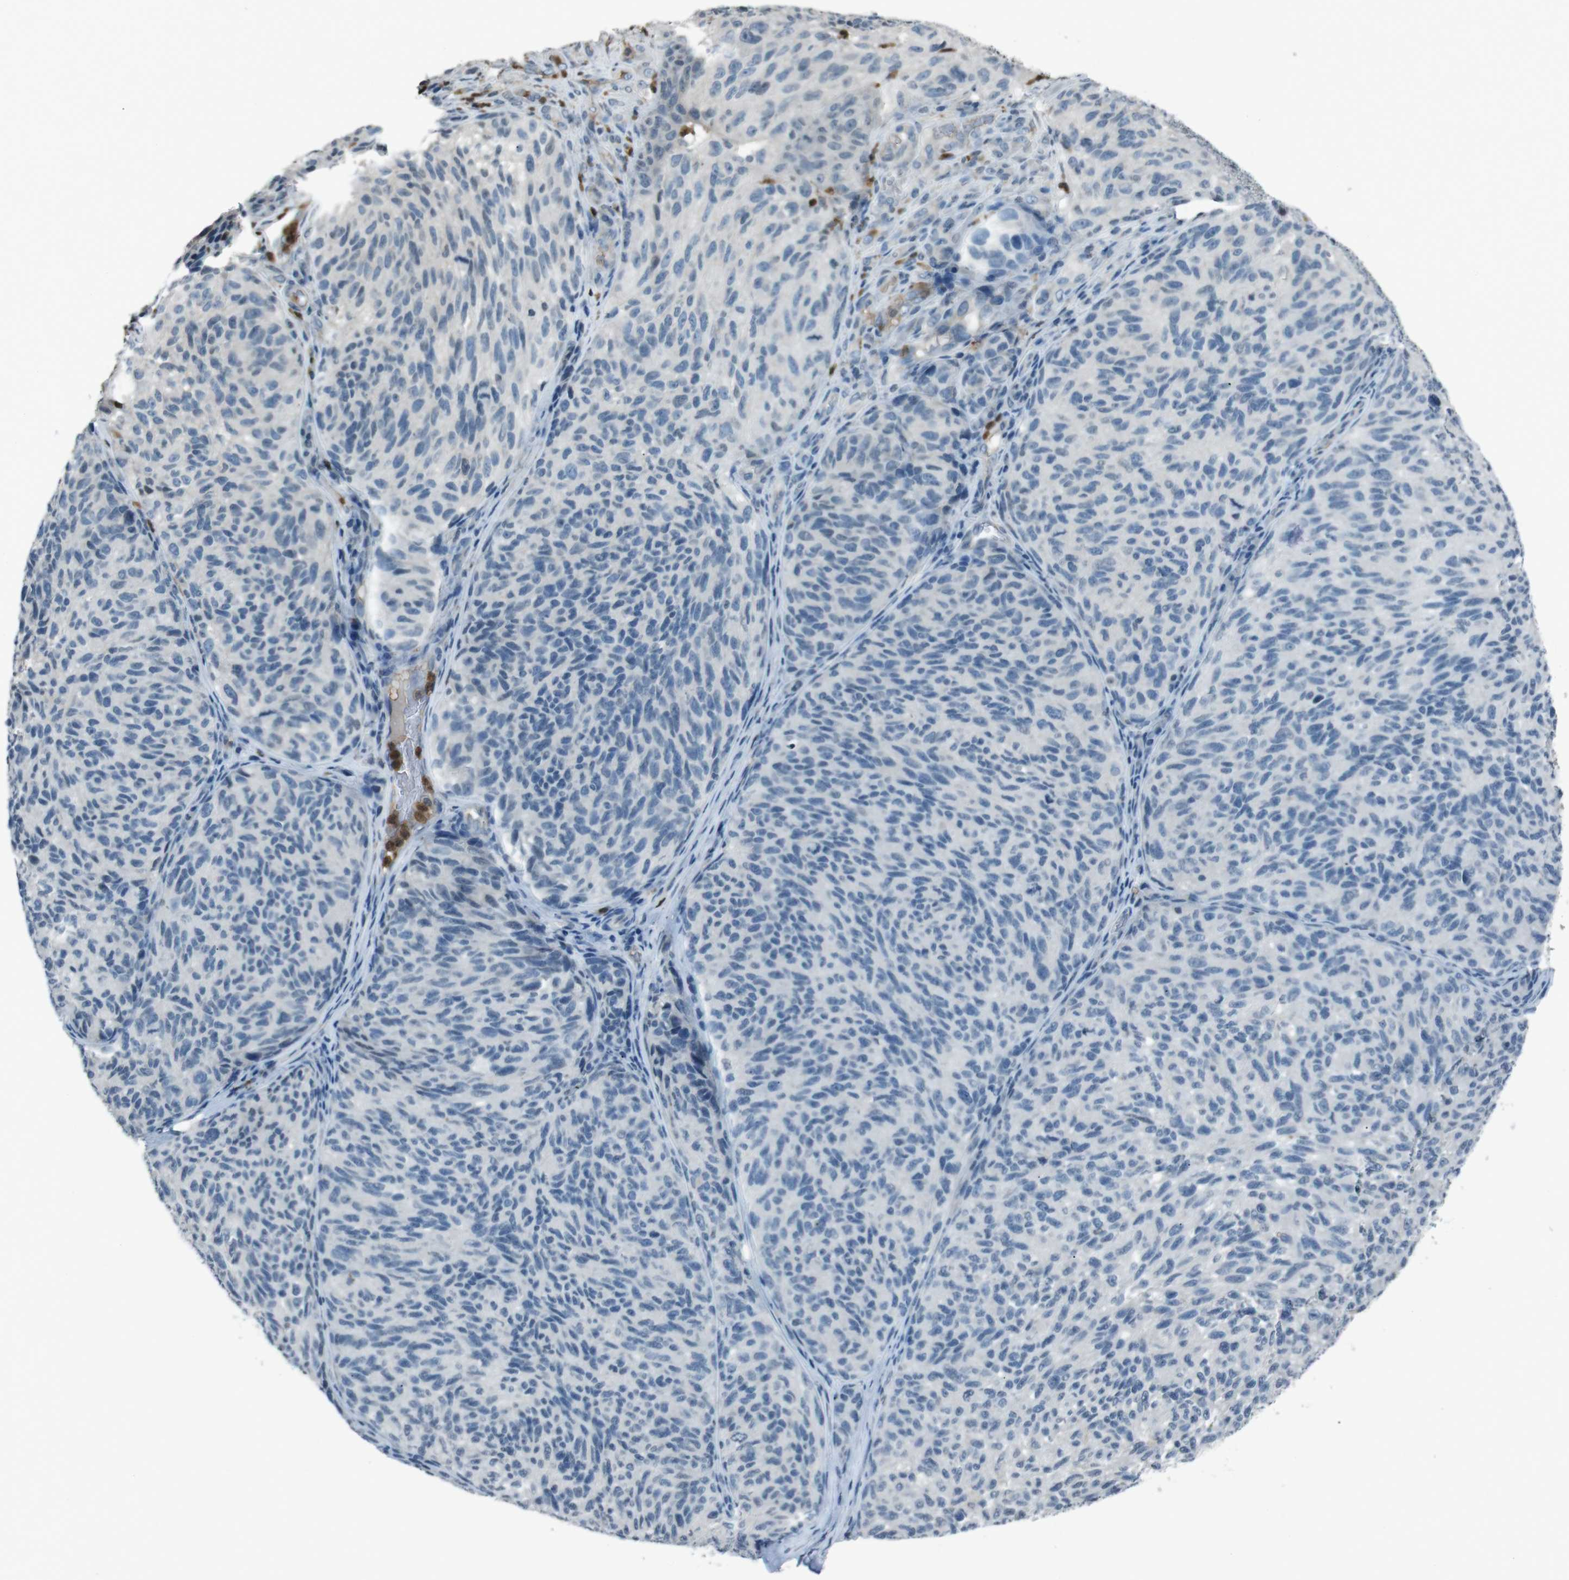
{"staining": {"intensity": "negative", "quantity": "none", "location": "none"}, "tissue": "melanoma", "cell_type": "Tumor cells", "image_type": "cancer", "snomed": [{"axis": "morphology", "description": "Malignant melanoma, NOS"}, {"axis": "topography", "description": "Skin"}], "caption": "Immunohistochemical staining of human malignant melanoma displays no significant expression in tumor cells.", "gene": "UGT1A6", "patient": {"sex": "female", "age": 73}}